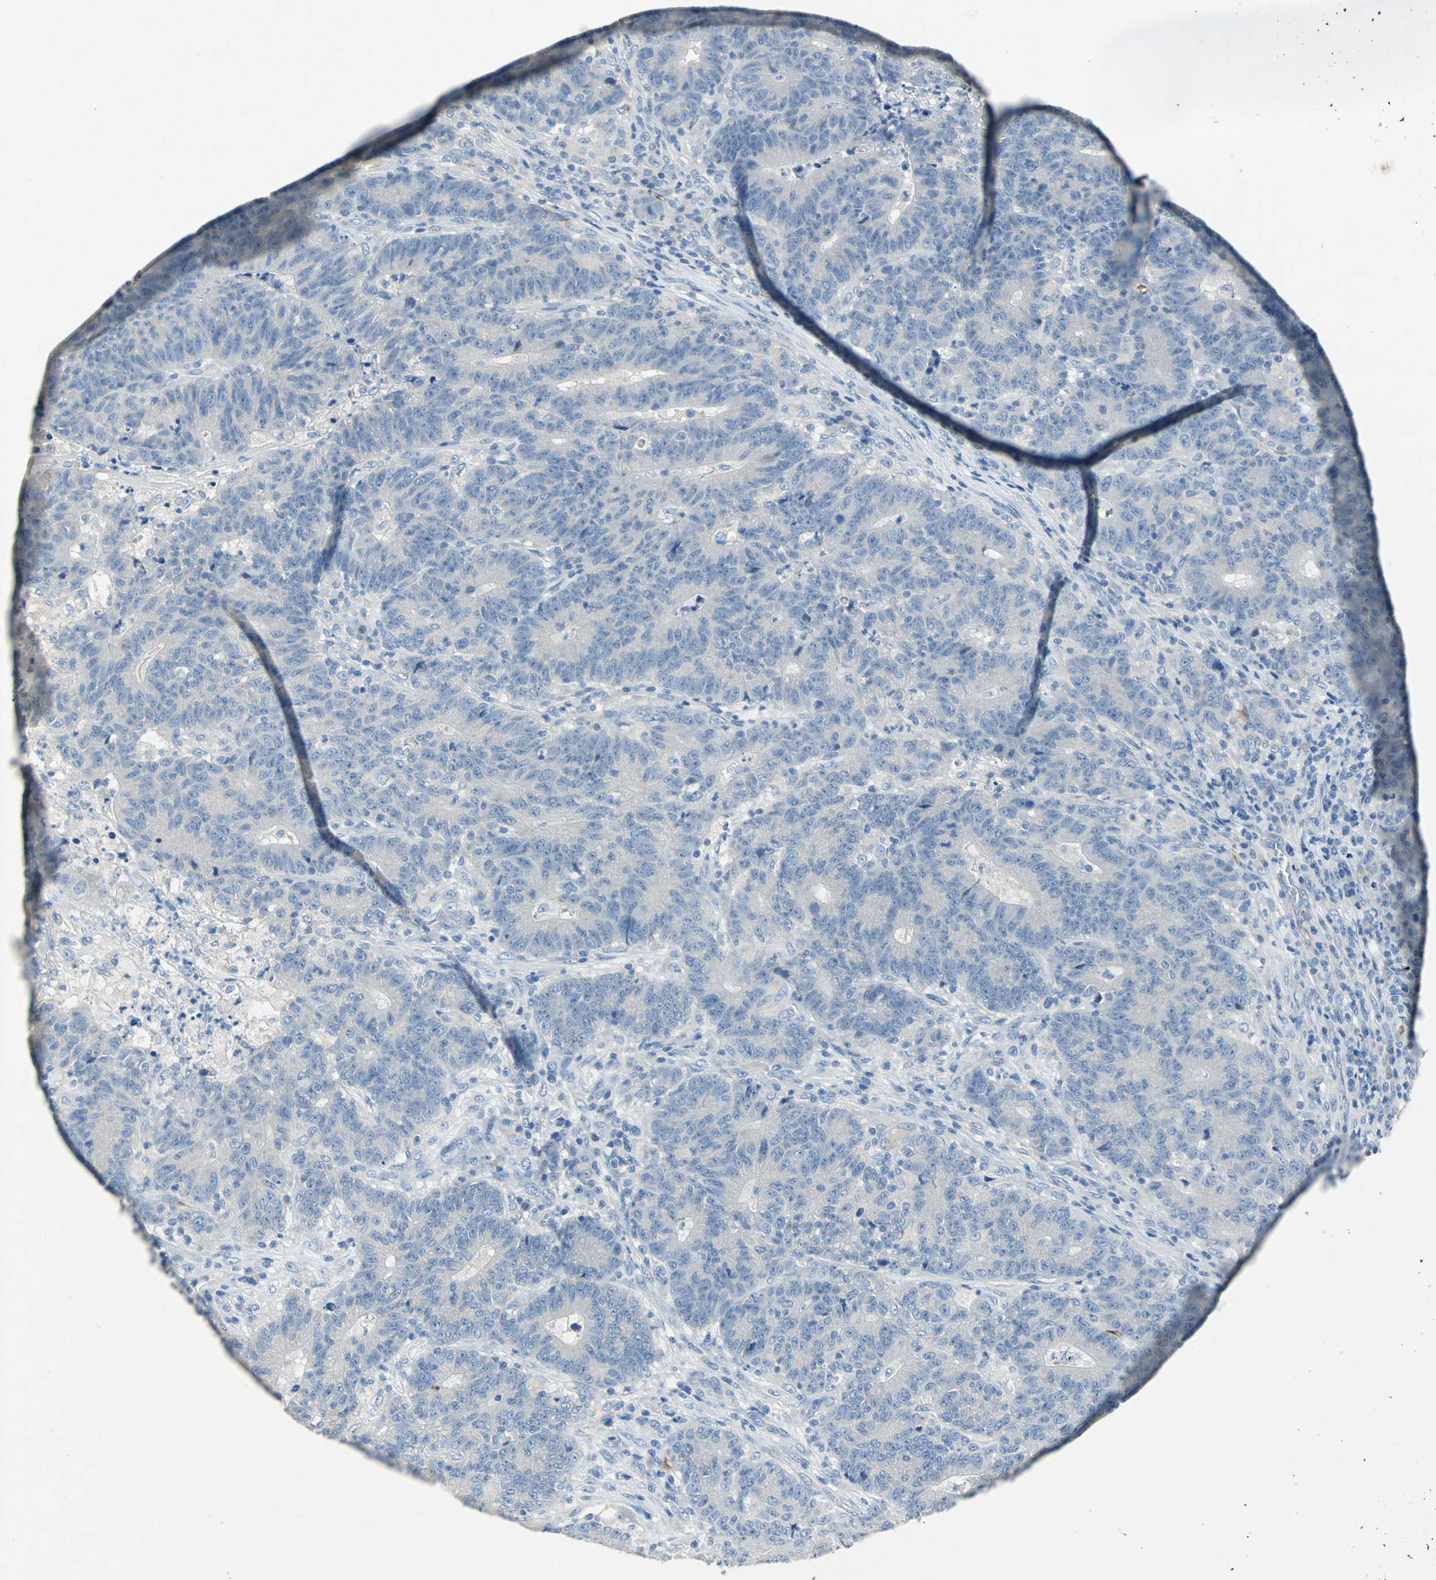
{"staining": {"intensity": "negative", "quantity": "none", "location": "none"}, "tissue": "colorectal cancer", "cell_type": "Tumor cells", "image_type": "cancer", "snomed": [{"axis": "morphology", "description": "Normal tissue, NOS"}, {"axis": "morphology", "description": "Adenocarcinoma, NOS"}, {"axis": "topography", "description": "Colon"}], "caption": "The IHC image has no significant expression in tumor cells of adenocarcinoma (colorectal) tissue.", "gene": "EFNB3", "patient": {"sex": "female", "age": 75}}